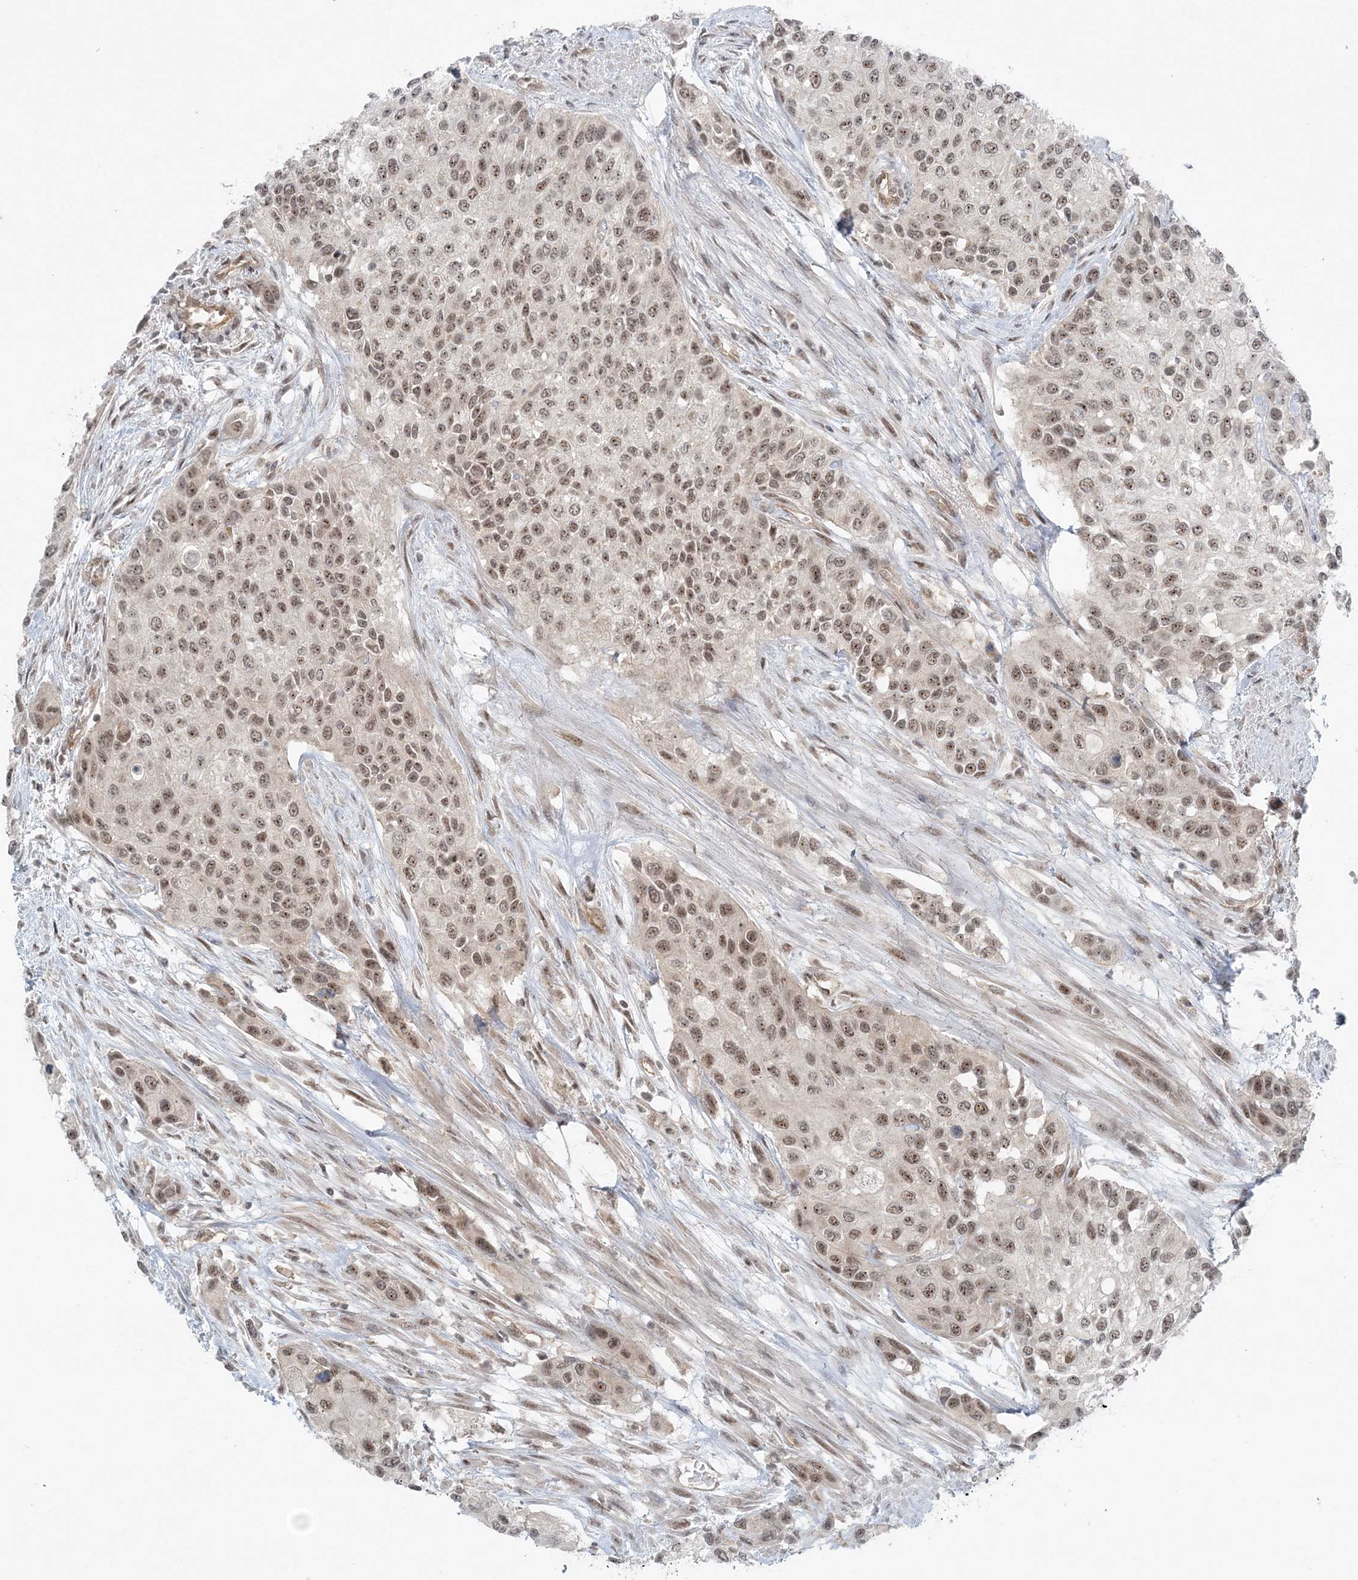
{"staining": {"intensity": "moderate", "quantity": ">75%", "location": "nuclear"}, "tissue": "urothelial cancer", "cell_type": "Tumor cells", "image_type": "cancer", "snomed": [{"axis": "morphology", "description": "Normal tissue, NOS"}, {"axis": "morphology", "description": "Urothelial carcinoma, High grade"}, {"axis": "topography", "description": "Vascular tissue"}, {"axis": "topography", "description": "Urinary bladder"}], "caption": "Immunohistochemical staining of urothelial cancer exhibits medium levels of moderate nuclear protein positivity in about >75% of tumor cells.", "gene": "ATP11A", "patient": {"sex": "female", "age": 56}}